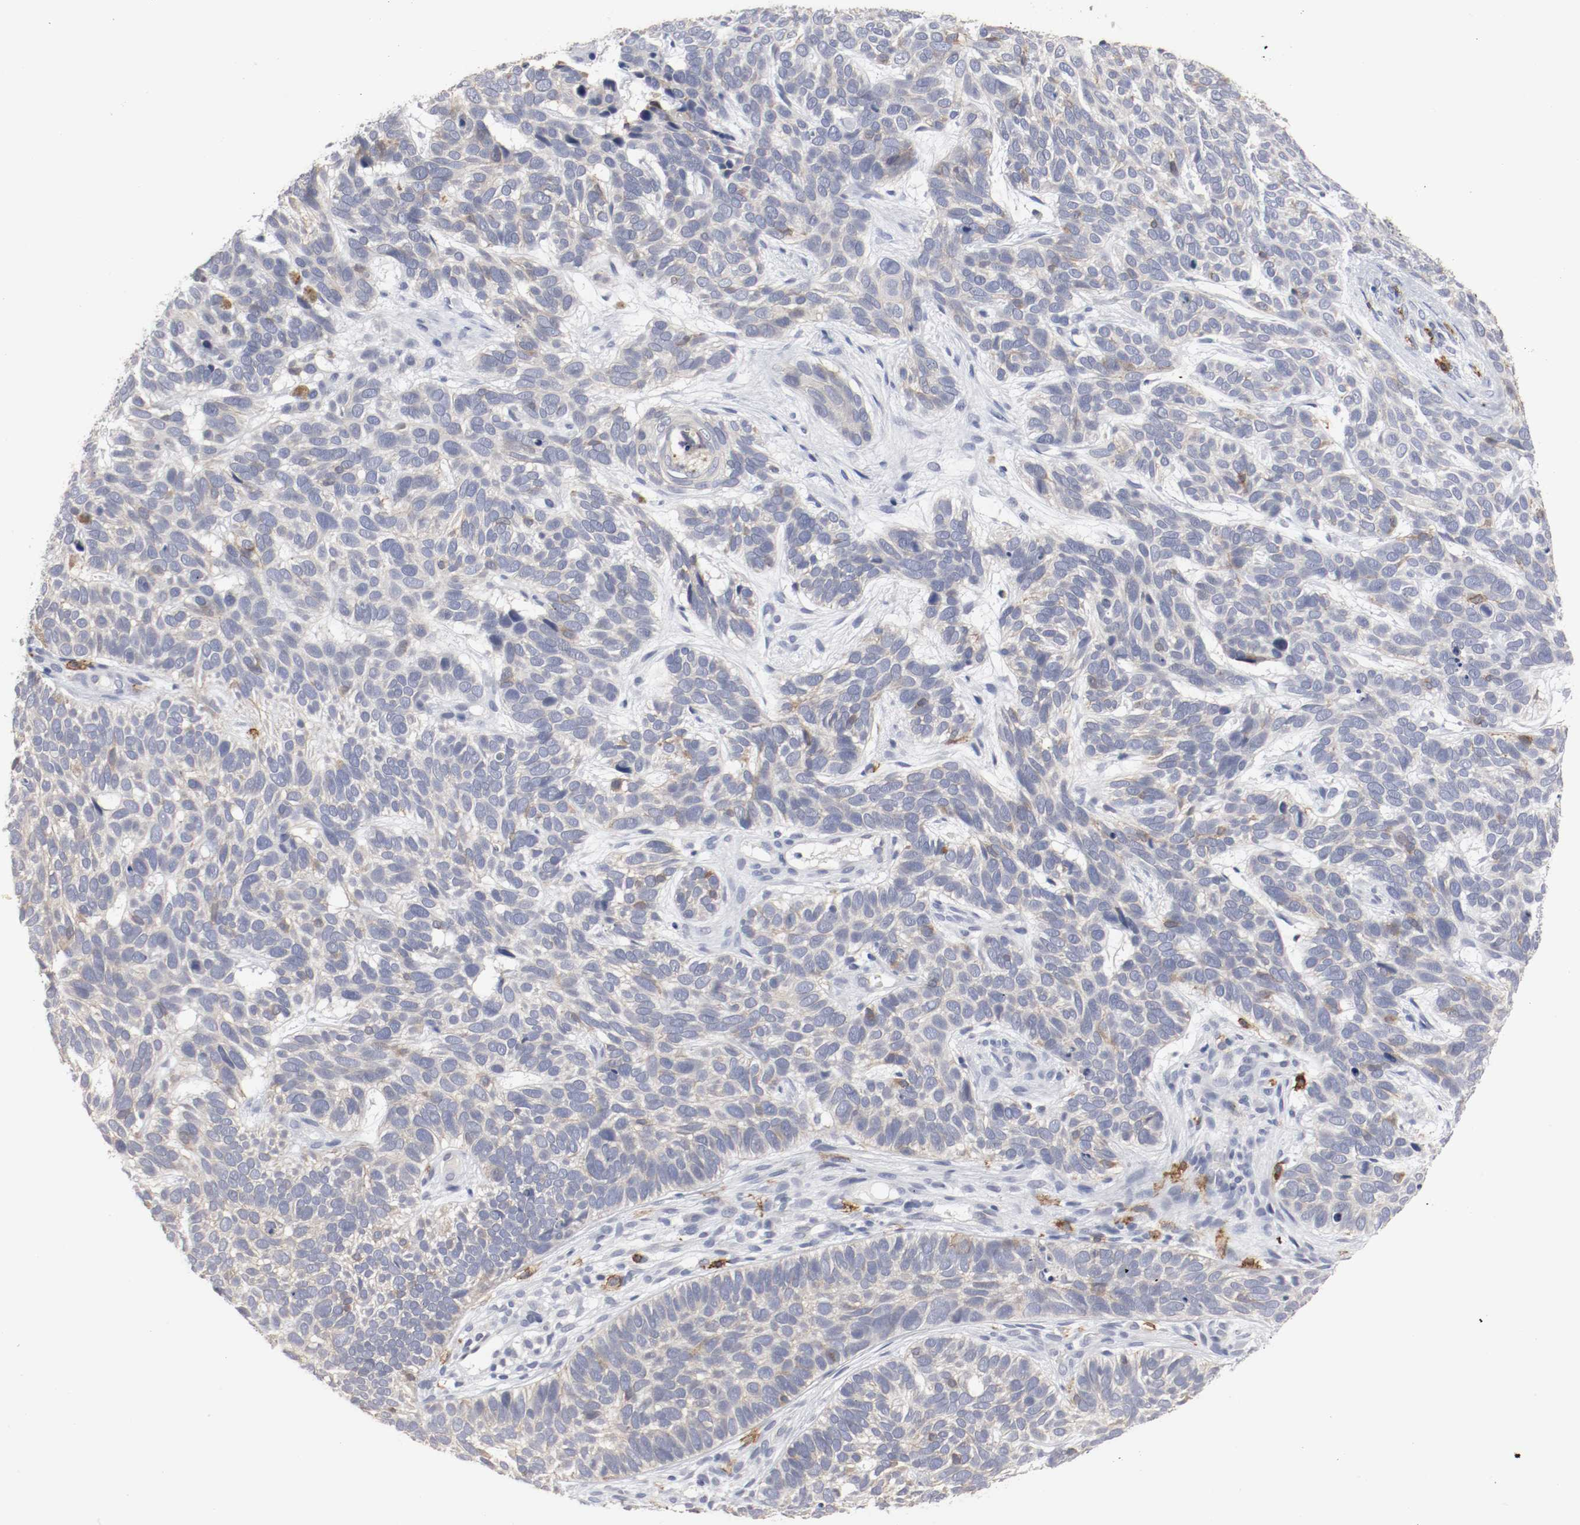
{"staining": {"intensity": "negative", "quantity": "none", "location": "none"}, "tissue": "skin cancer", "cell_type": "Tumor cells", "image_type": "cancer", "snomed": [{"axis": "morphology", "description": "Basal cell carcinoma"}, {"axis": "topography", "description": "Skin"}], "caption": "A histopathology image of human basal cell carcinoma (skin) is negative for staining in tumor cells.", "gene": "KIT", "patient": {"sex": "male", "age": 87}}